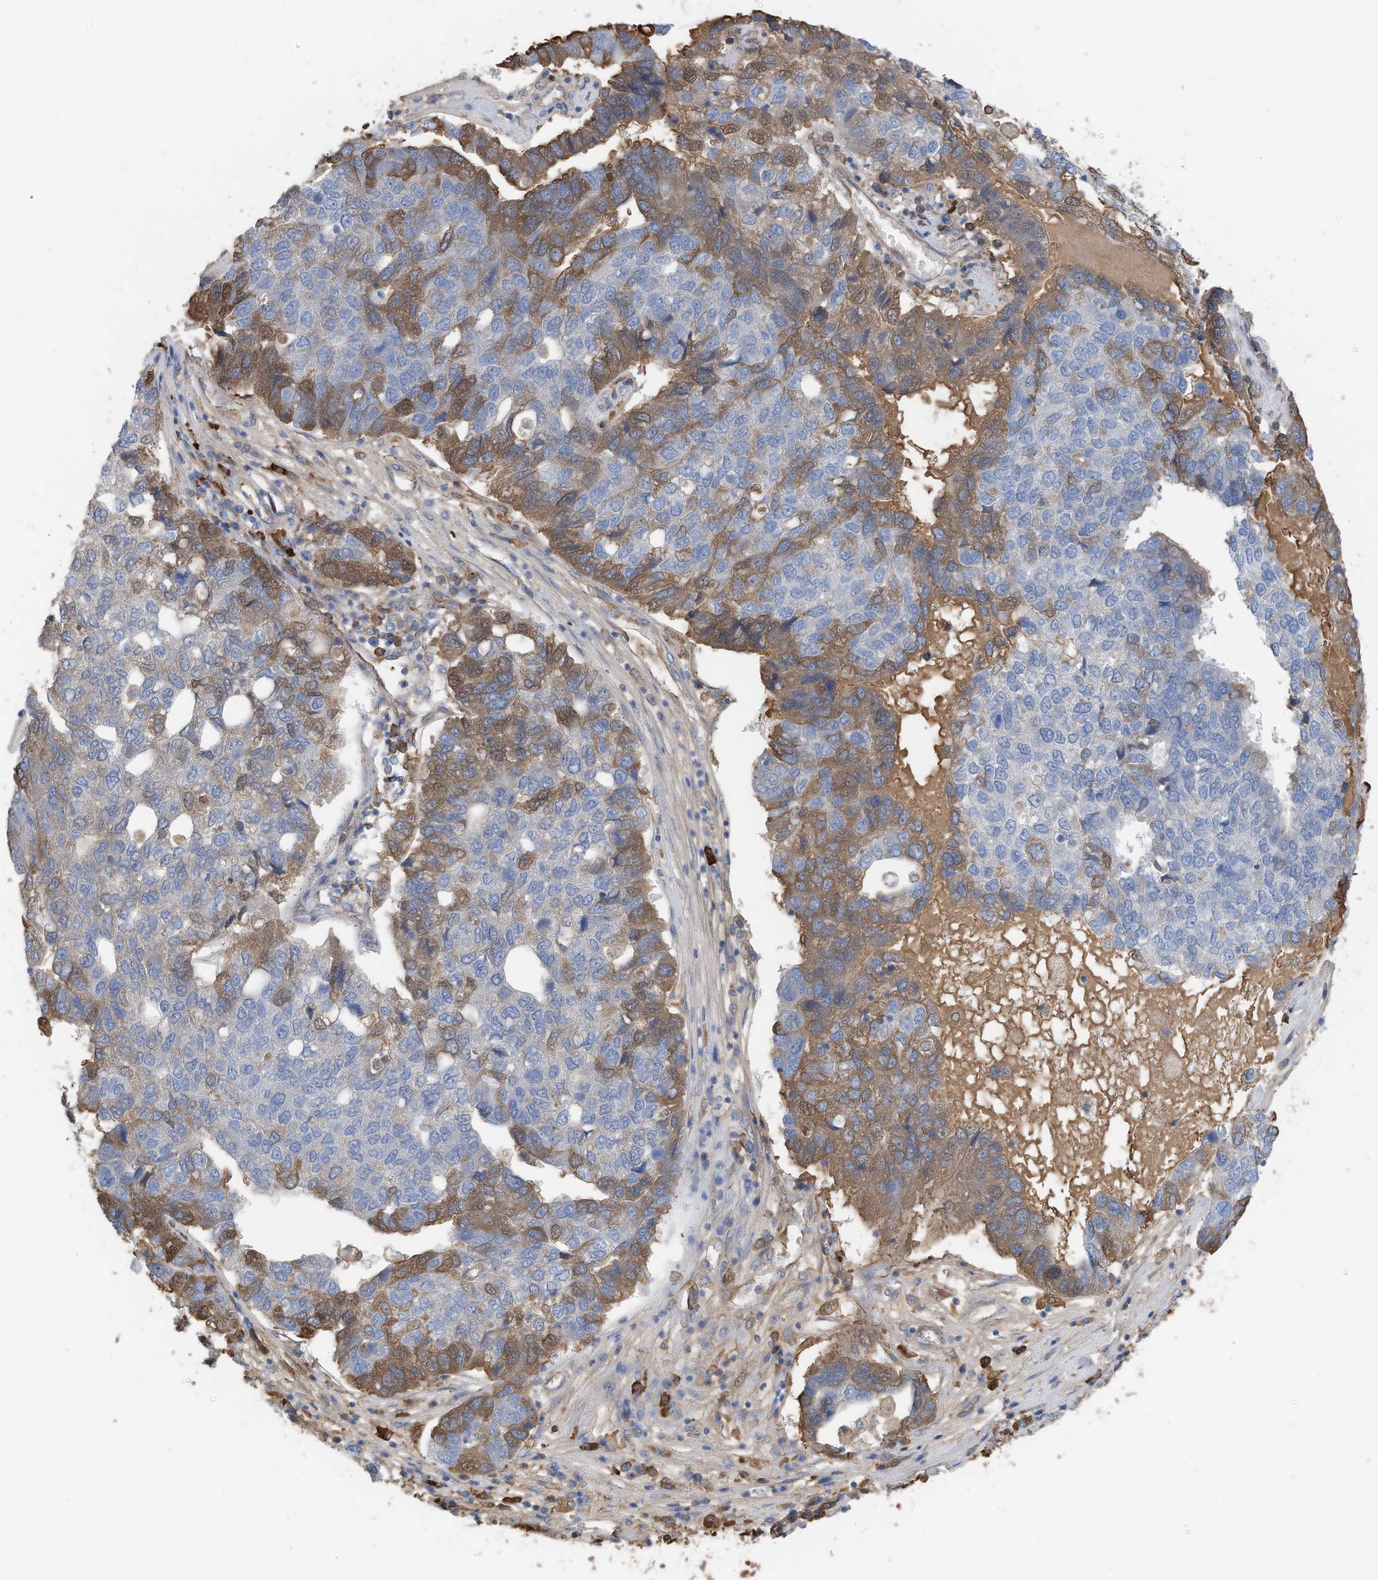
{"staining": {"intensity": "moderate", "quantity": "25%-75%", "location": "cytoplasmic/membranous"}, "tissue": "pancreatic cancer", "cell_type": "Tumor cells", "image_type": "cancer", "snomed": [{"axis": "morphology", "description": "Adenocarcinoma, NOS"}, {"axis": "topography", "description": "Pancreas"}], "caption": "Immunohistochemical staining of pancreatic cancer exhibits moderate cytoplasmic/membranous protein expression in approximately 25%-75% of tumor cells.", "gene": "SLC5A11", "patient": {"sex": "female", "age": 61}}